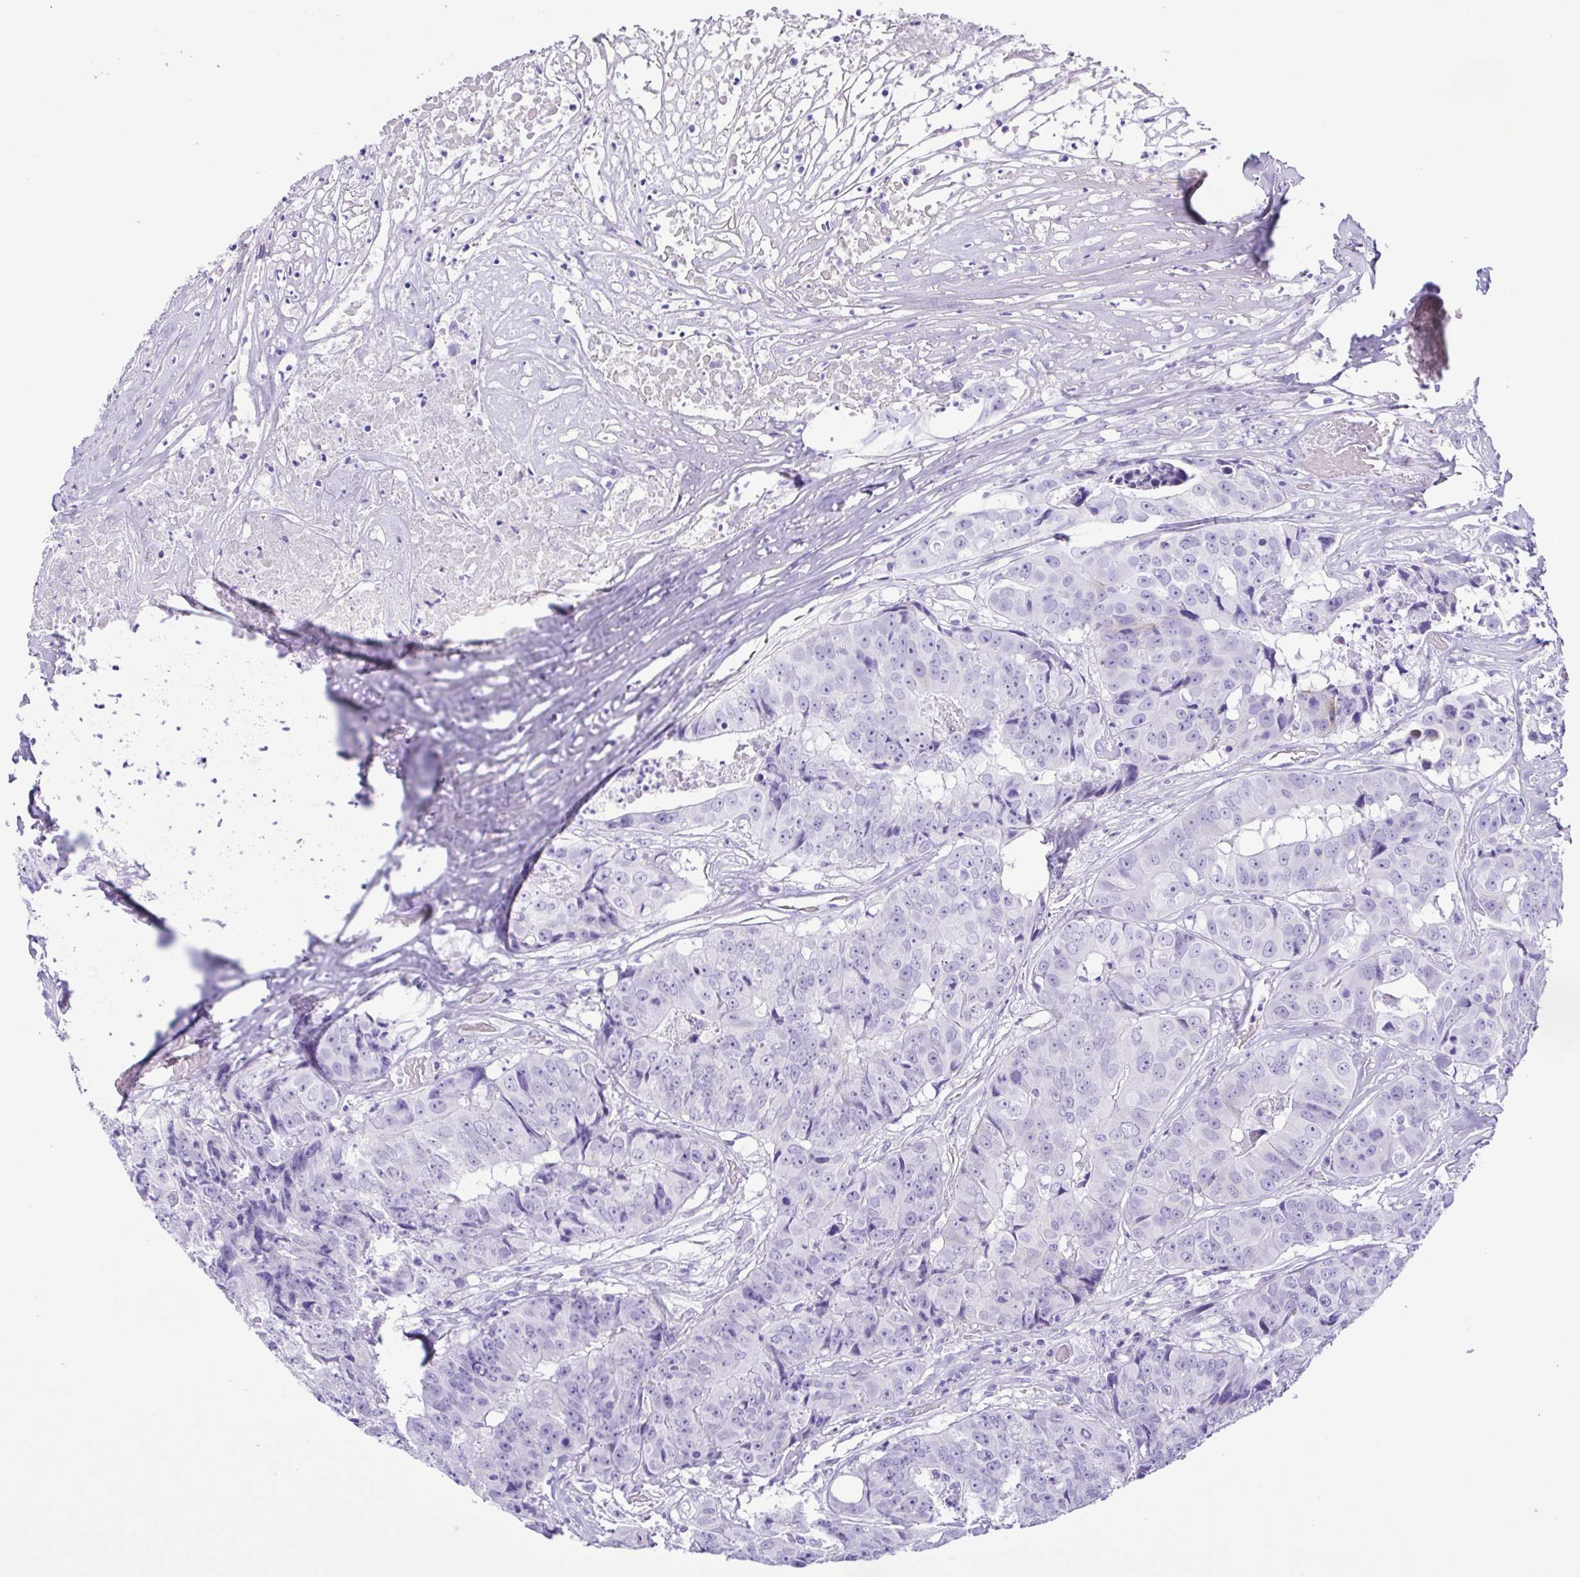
{"staining": {"intensity": "negative", "quantity": "none", "location": "none"}, "tissue": "colorectal cancer", "cell_type": "Tumor cells", "image_type": "cancer", "snomed": [{"axis": "morphology", "description": "Adenocarcinoma, NOS"}, {"axis": "topography", "description": "Rectum"}], "caption": "Tumor cells are negative for brown protein staining in adenocarcinoma (colorectal). (DAB (3,3'-diaminobenzidine) immunohistochemistry (IHC) visualized using brightfield microscopy, high magnification).", "gene": "ERP27", "patient": {"sex": "female", "age": 62}}